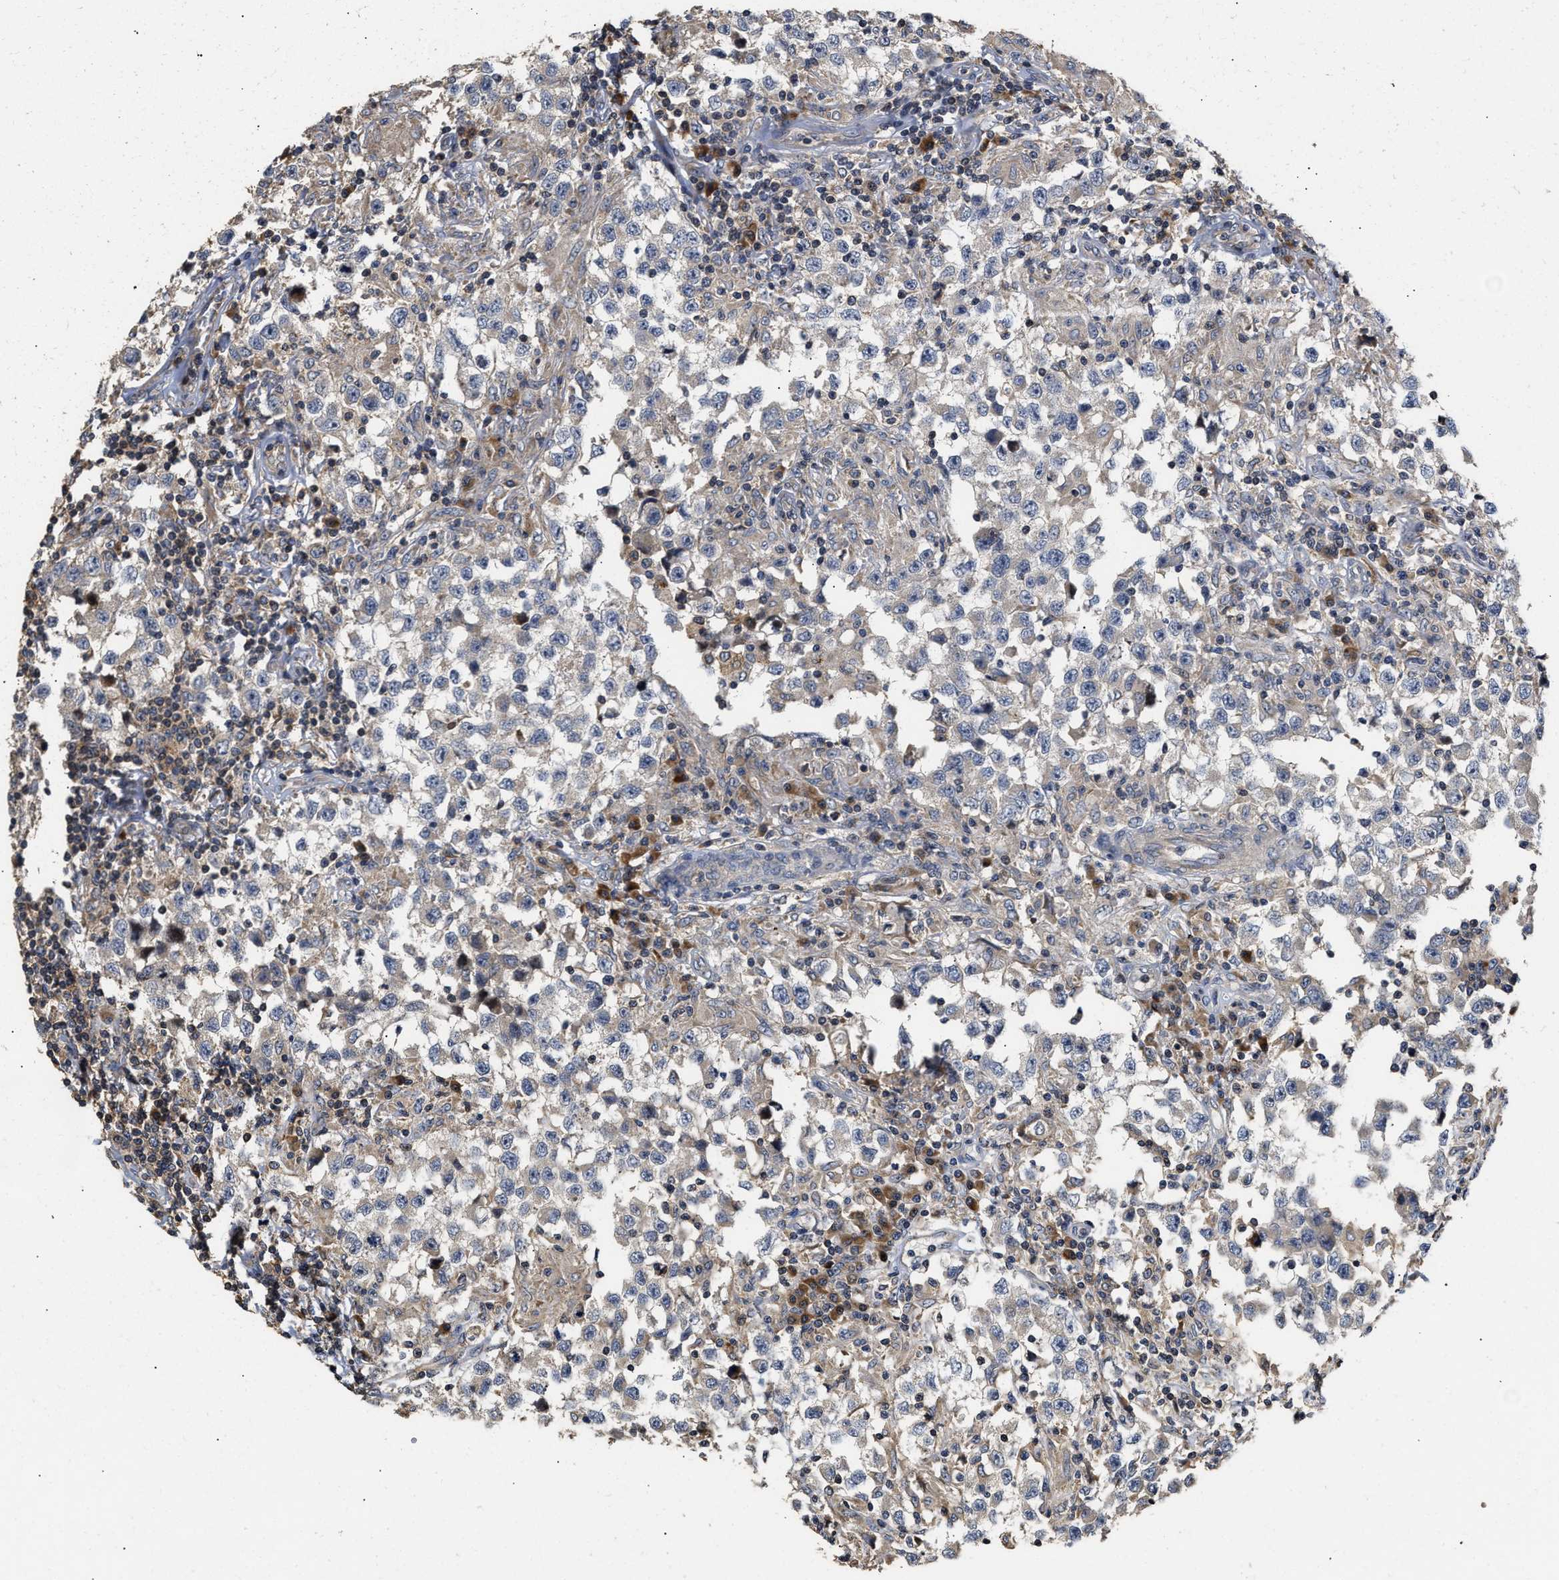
{"staining": {"intensity": "negative", "quantity": "none", "location": "none"}, "tissue": "testis cancer", "cell_type": "Tumor cells", "image_type": "cancer", "snomed": [{"axis": "morphology", "description": "Carcinoma, Embryonal, NOS"}, {"axis": "topography", "description": "Testis"}], "caption": "Tumor cells are negative for brown protein staining in embryonal carcinoma (testis). The staining was performed using DAB to visualize the protein expression in brown, while the nuclei were stained in blue with hematoxylin (Magnification: 20x).", "gene": "CLIP2", "patient": {"sex": "male", "age": 21}}